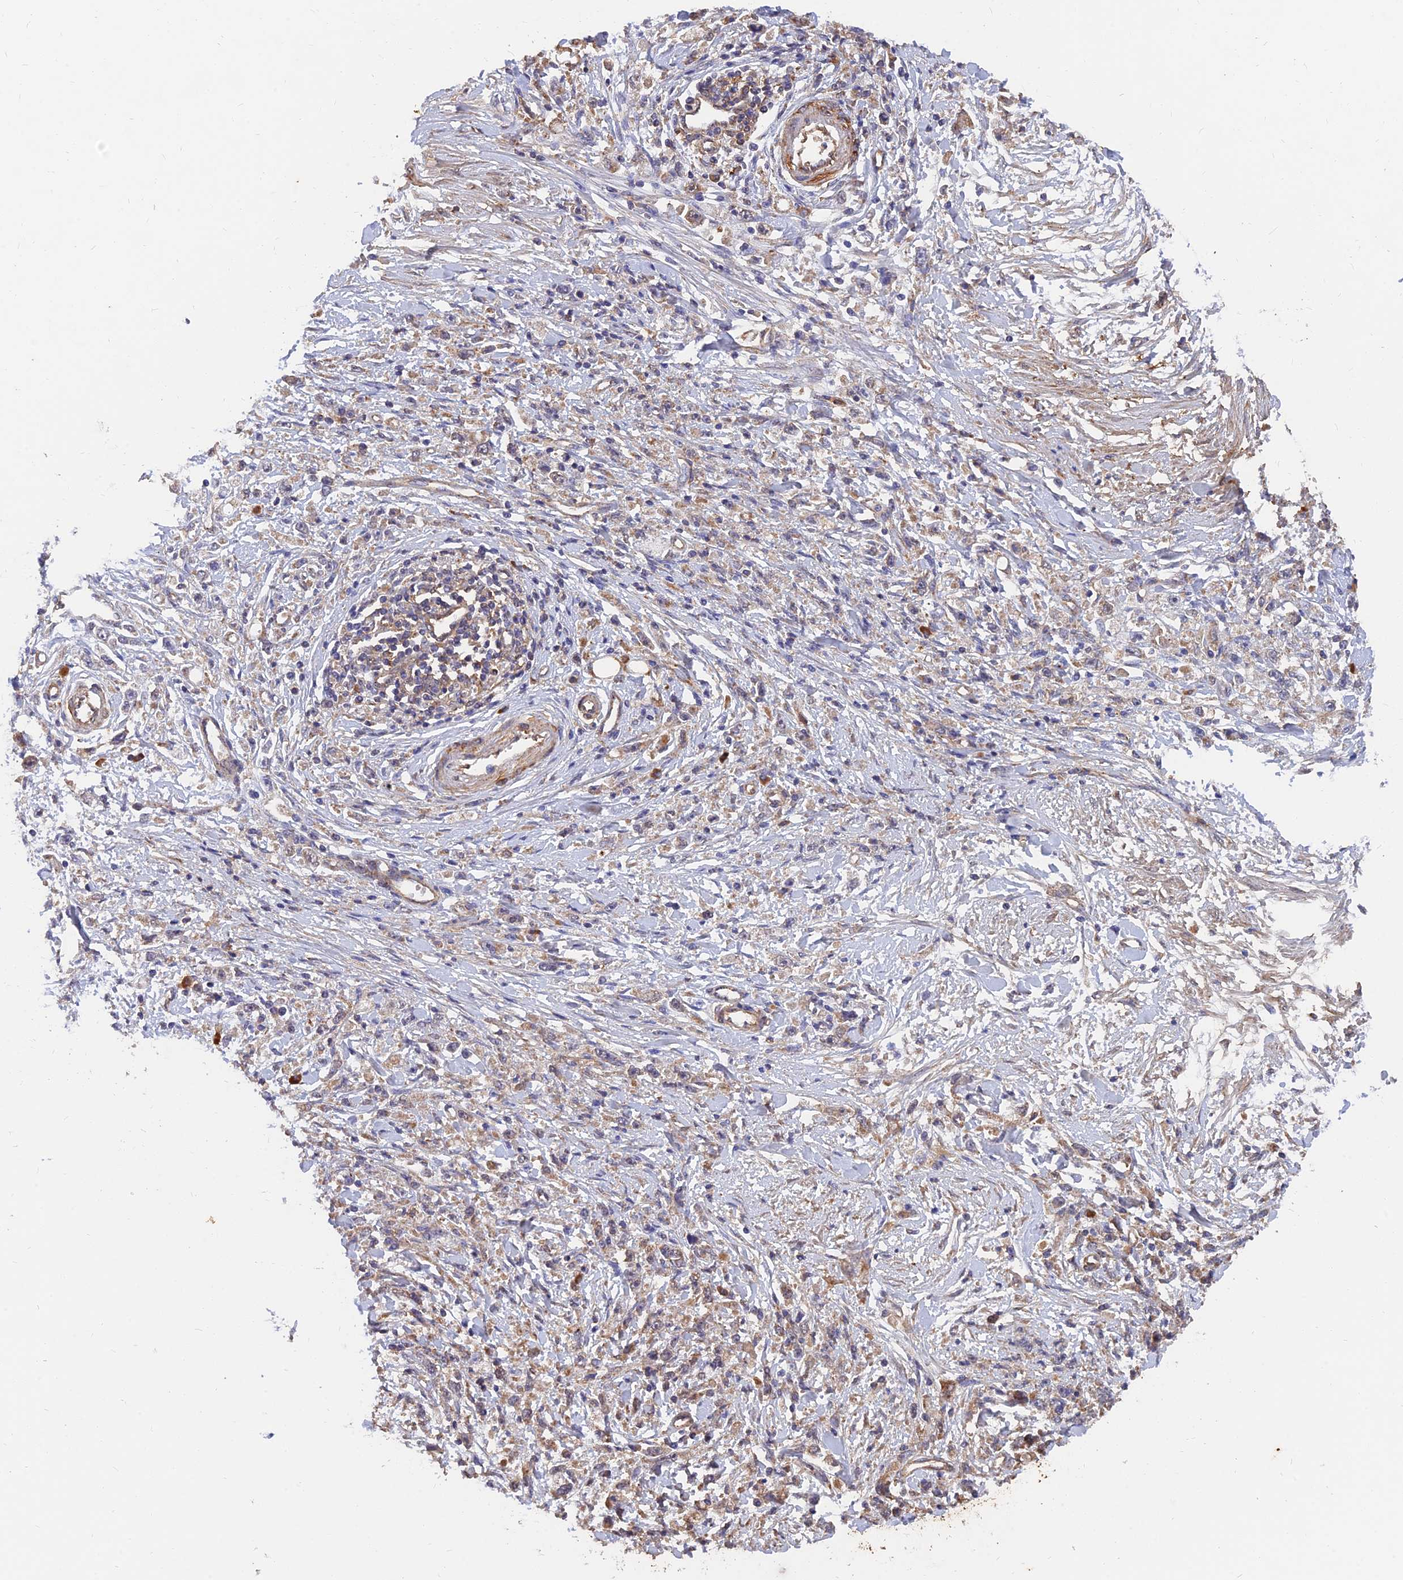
{"staining": {"intensity": "weak", "quantity": "25%-75%", "location": "cytoplasmic/membranous"}, "tissue": "stomach cancer", "cell_type": "Tumor cells", "image_type": "cancer", "snomed": [{"axis": "morphology", "description": "Adenocarcinoma, NOS"}, {"axis": "topography", "description": "Stomach"}], "caption": "This is a micrograph of immunohistochemistry (IHC) staining of stomach adenocarcinoma, which shows weak positivity in the cytoplasmic/membranous of tumor cells.", "gene": "SLC38A11", "patient": {"sex": "female", "age": 59}}